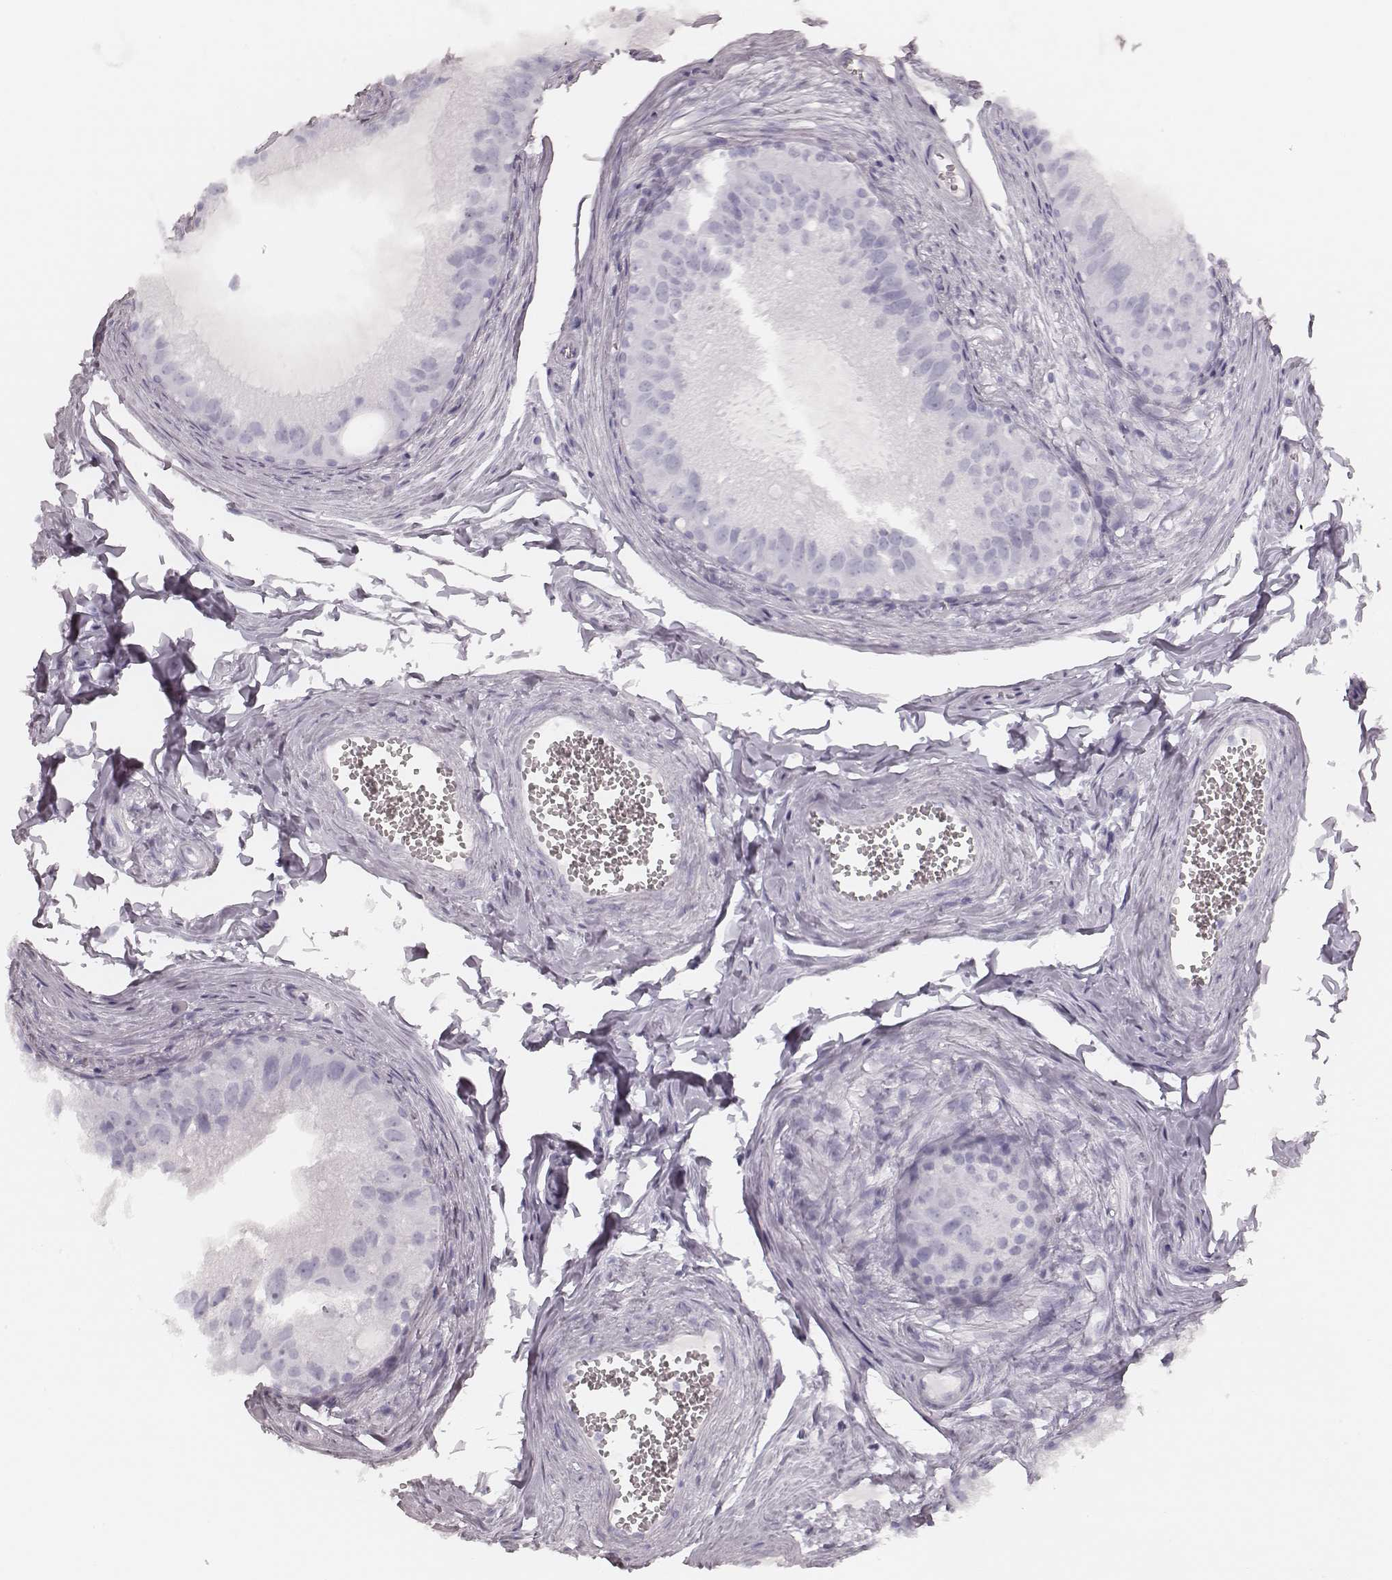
{"staining": {"intensity": "negative", "quantity": "none", "location": "none"}, "tissue": "epididymis", "cell_type": "Glandular cells", "image_type": "normal", "snomed": [{"axis": "morphology", "description": "Normal tissue, NOS"}, {"axis": "topography", "description": "Epididymis"}], "caption": "Immunohistochemistry (IHC) histopathology image of normal human epididymis stained for a protein (brown), which reveals no staining in glandular cells.", "gene": "KRT34", "patient": {"sex": "male", "age": 45}}